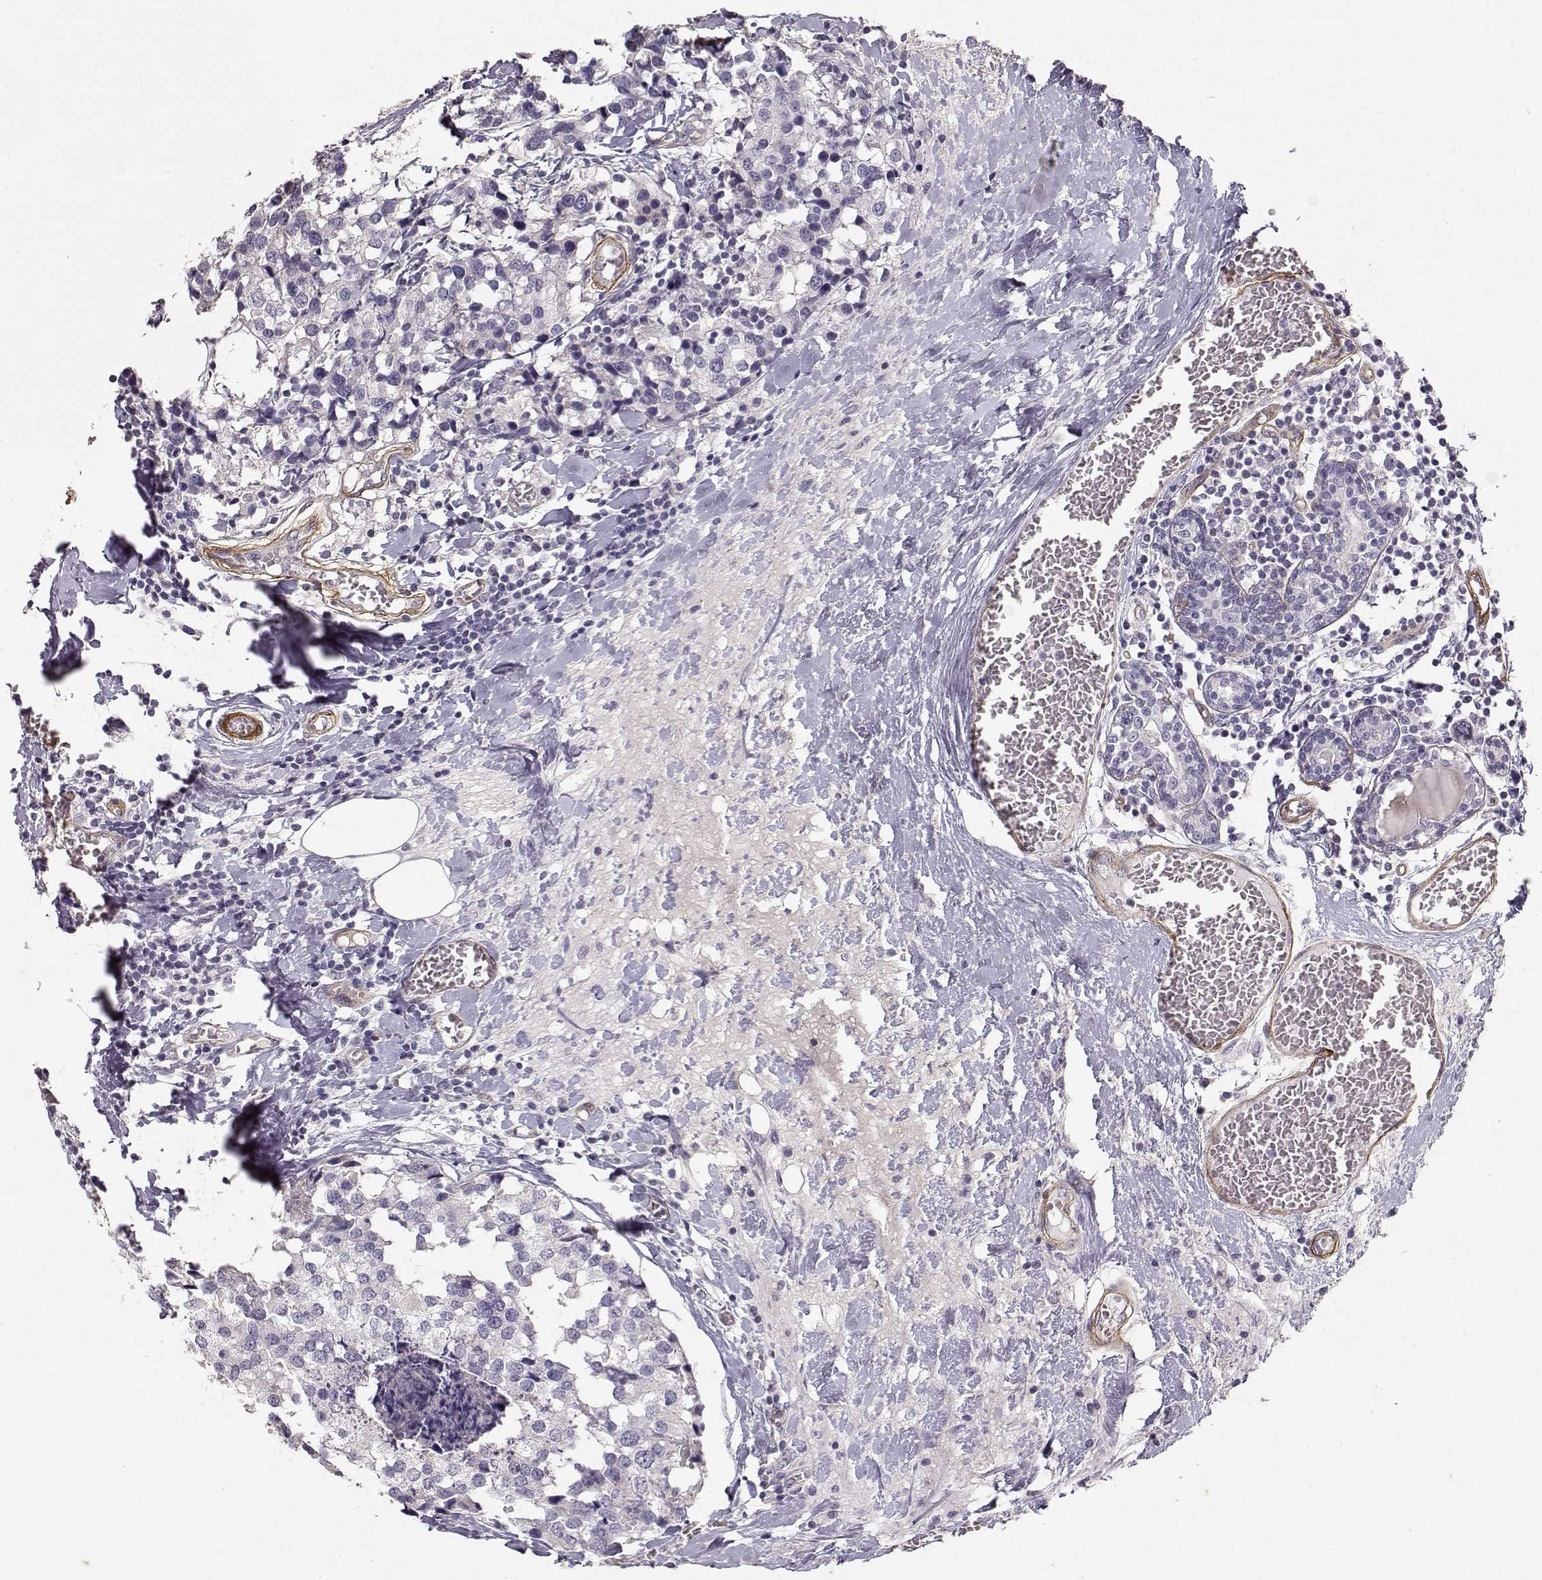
{"staining": {"intensity": "negative", "quantity": "none", "location": "none"}, "tissue": "breast cancer", "cell_type": "Tumor cells", "image_type": "cancer", "snomed": [{"axis": "morphology", "description": "Lobular carcinoma"}, {"axis": "topography", "description": "Breast"}], "caption": "This is an immunohistochemistry (IHC) photomicrograph of lobular carcinoma (breast). There is no staining in tumor cells.", "gene": "LAMA5", "patient": {"sex": "female", "age": 59}}